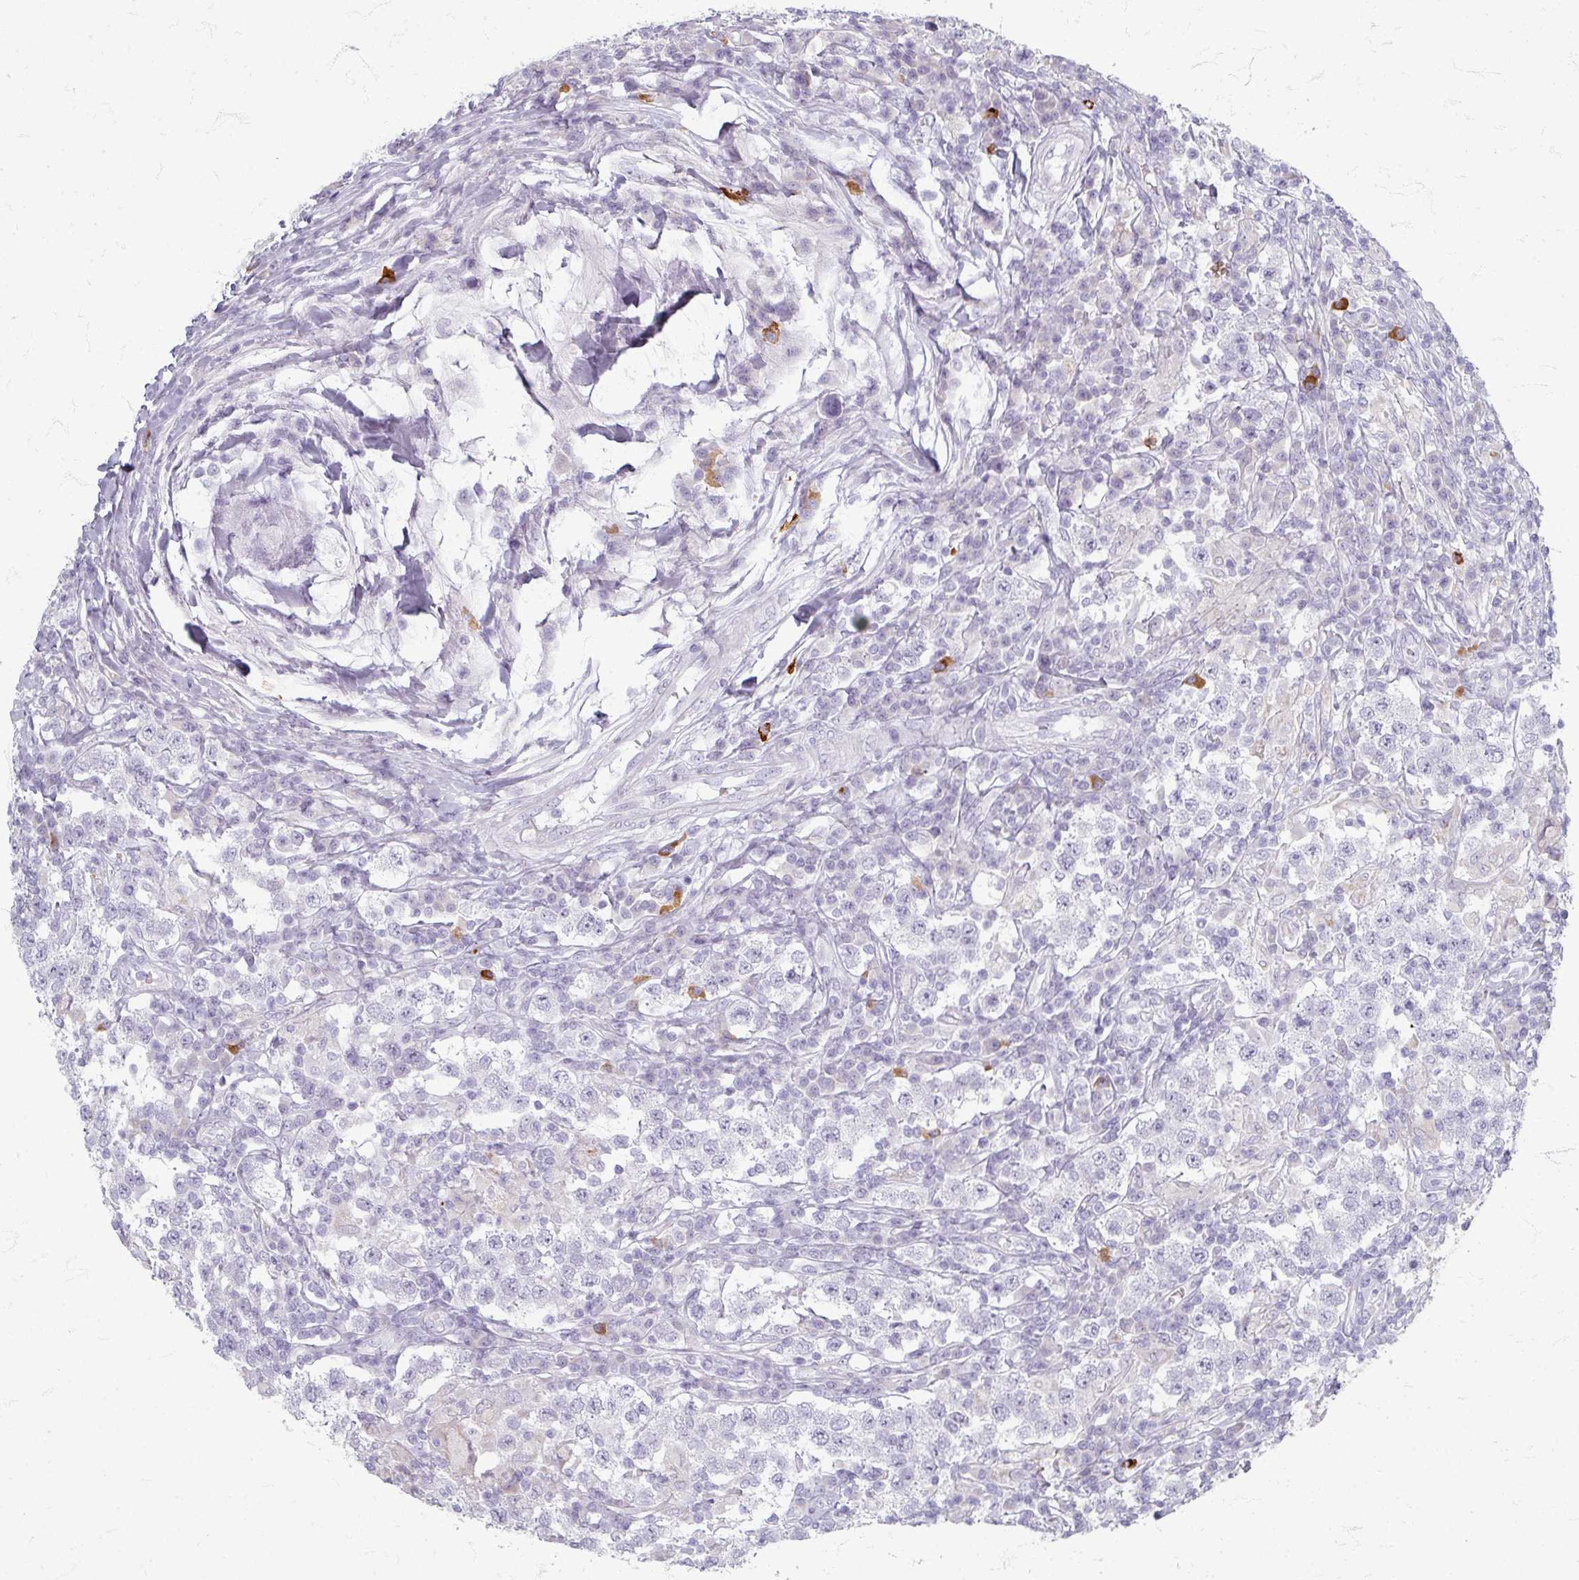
{"staining": {"intensity": "negative", "quantity": "none", "location": "none"}, "tissue": "testis cancer", "cell_type": "Tumor cells", "image_type": "cancer", "snomed": [{"axis": "morphology", "description": "Seminoma, NOS"}, {"axis": "morphology", "description": "Carcinoma, Embryonal, NOS"}, {"axis": "topography", "description": "Testis"}], "caption": "A micrograph of testis seminoma stained for a protein demonstrates no brown staining in tumor cells.", "gene": "ZNF878", "patient": {"sex": "male", "age": 41}}